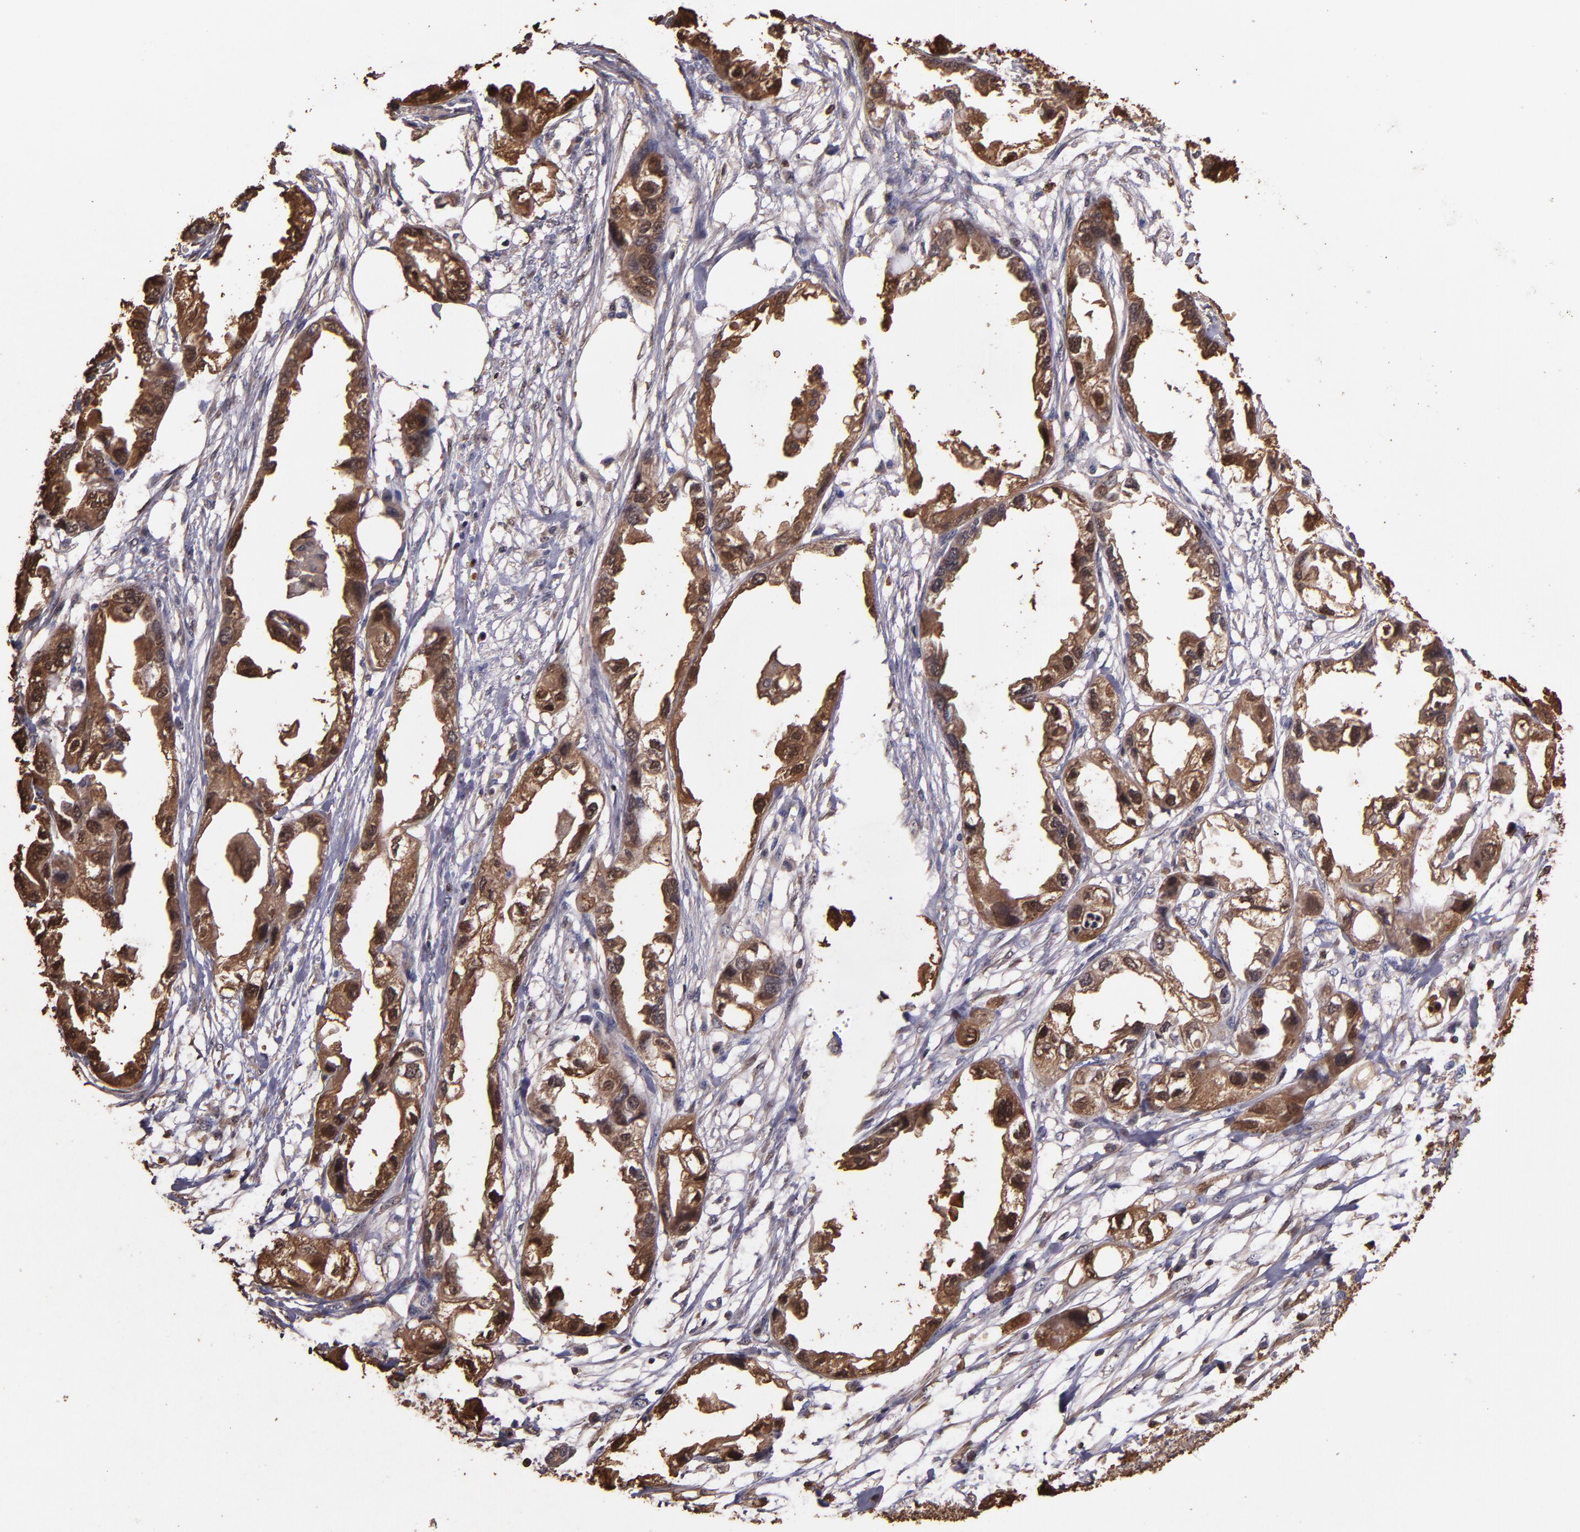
{"staining": {"intensity": "moderate", "quantity": "25%-75%", "location": "cytoplasmic/membranous,nuclear"}, "tissue": "endometrial cancer", "cell_type": "Tumor cells", "image_type": "cancer", "snomed": [{"axis": "morphology", "description": "Adenocarcinoma, NOS"}, {"axis": "topography", "description": "Endometrium"}], "caption": "Tumor cells demonstrate moderate cytoplasmic/membranous and nuclear positivity in approximately 25%-75% of cells in endometrial adenocarcinoma.", "gene": "S100A6", "patient": {"sex": "female", "age": 67}}